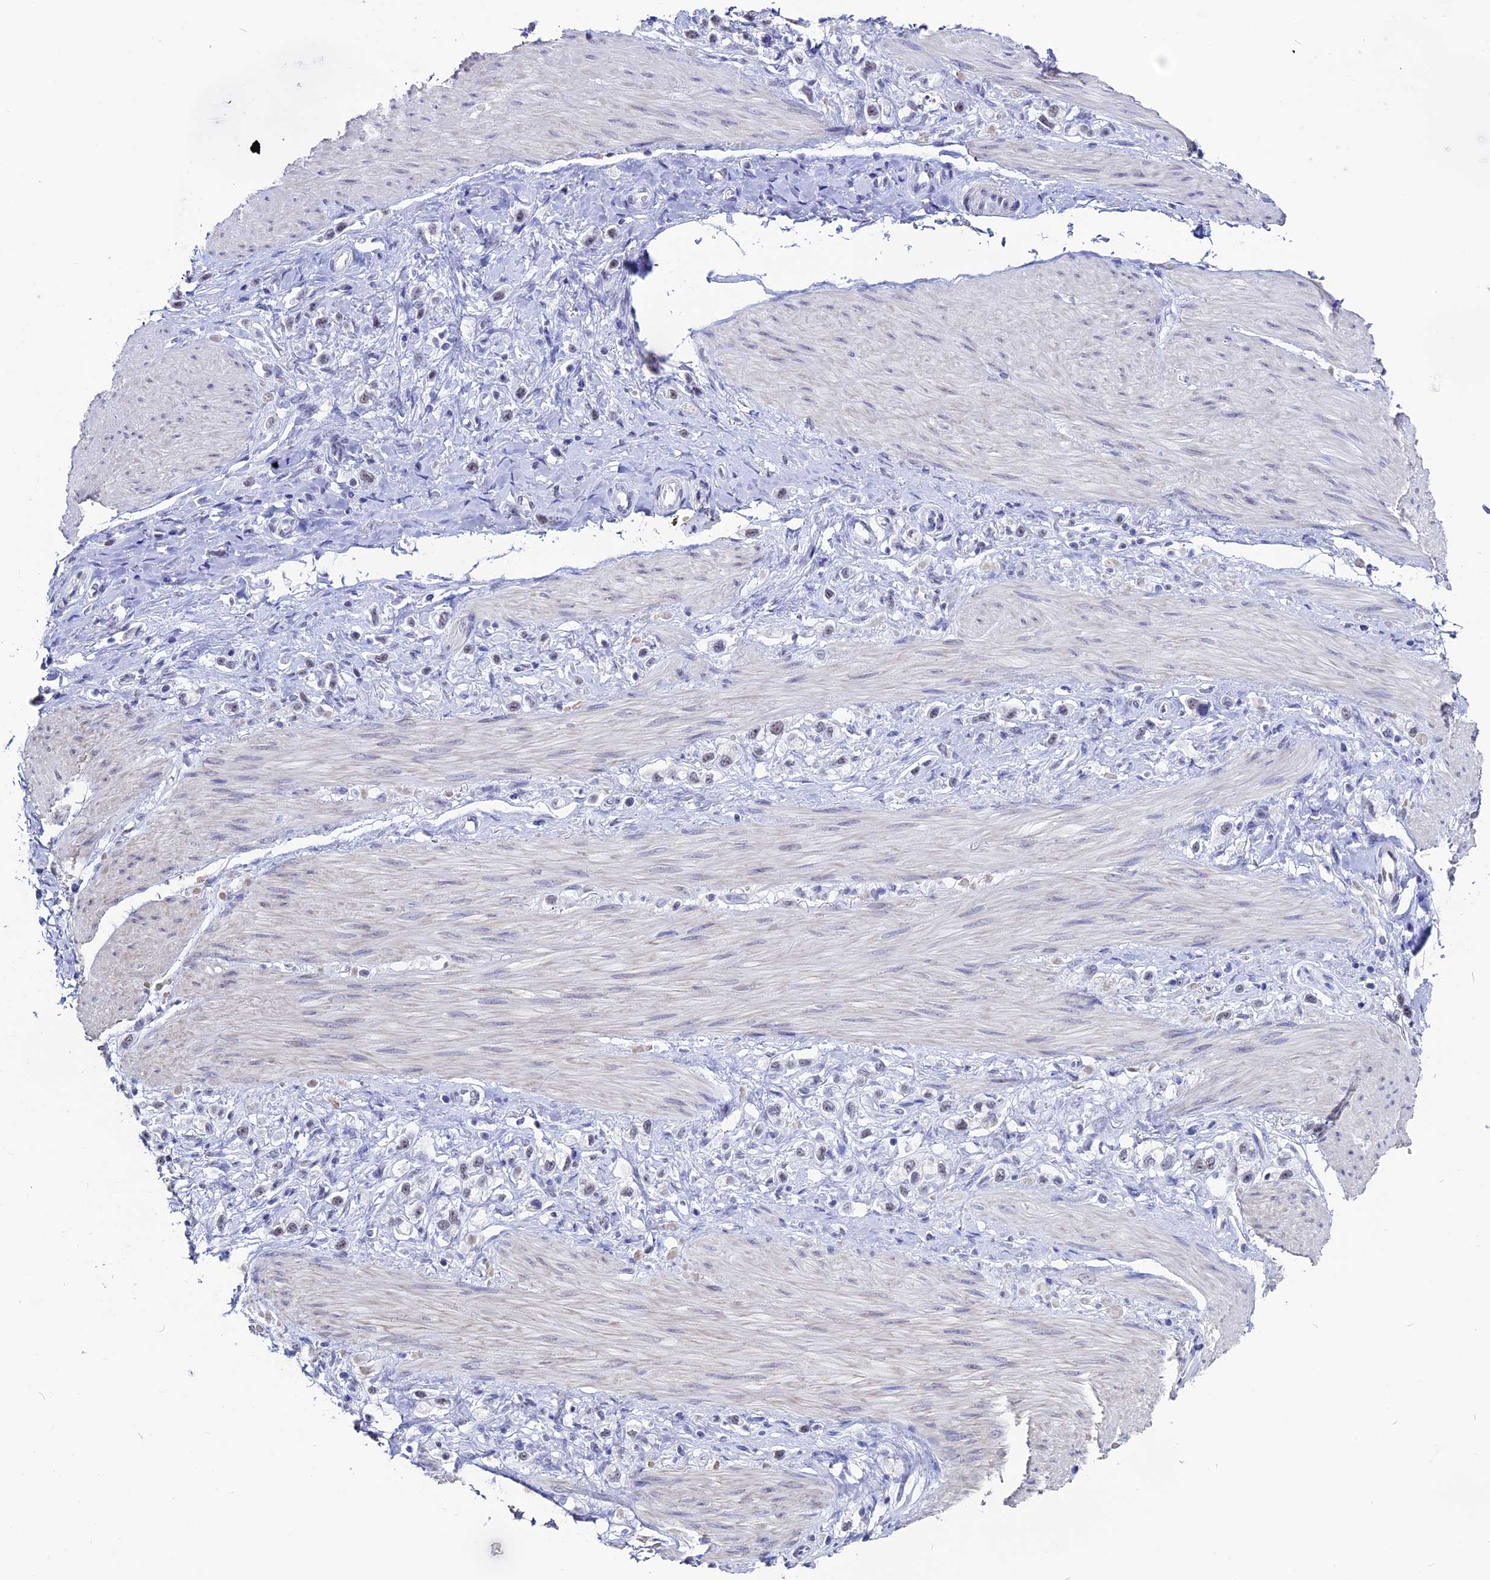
{"staining": {"intensity": "negative", "quantity": "none", "location": "none"}, "tissue": "stomach cancer", "cell_type": "Tumor cells", "image_type": "cancer", "snomed": [{"axis": "morphology", "description": "Adenocarcinoma, NOS"}, {"axis": "topography", "description": "Stomach"}], "caption": "Micrograph shows no significant protein expression in tumor cells of stomach cancer. (Stains: DAB immunohistochemistry with hematoxylin counter stain, Microscopy: brightfield microscopy at high magnification).", "gene": "CD2BP2", "patient": {"sex": "female", "age": 65}}